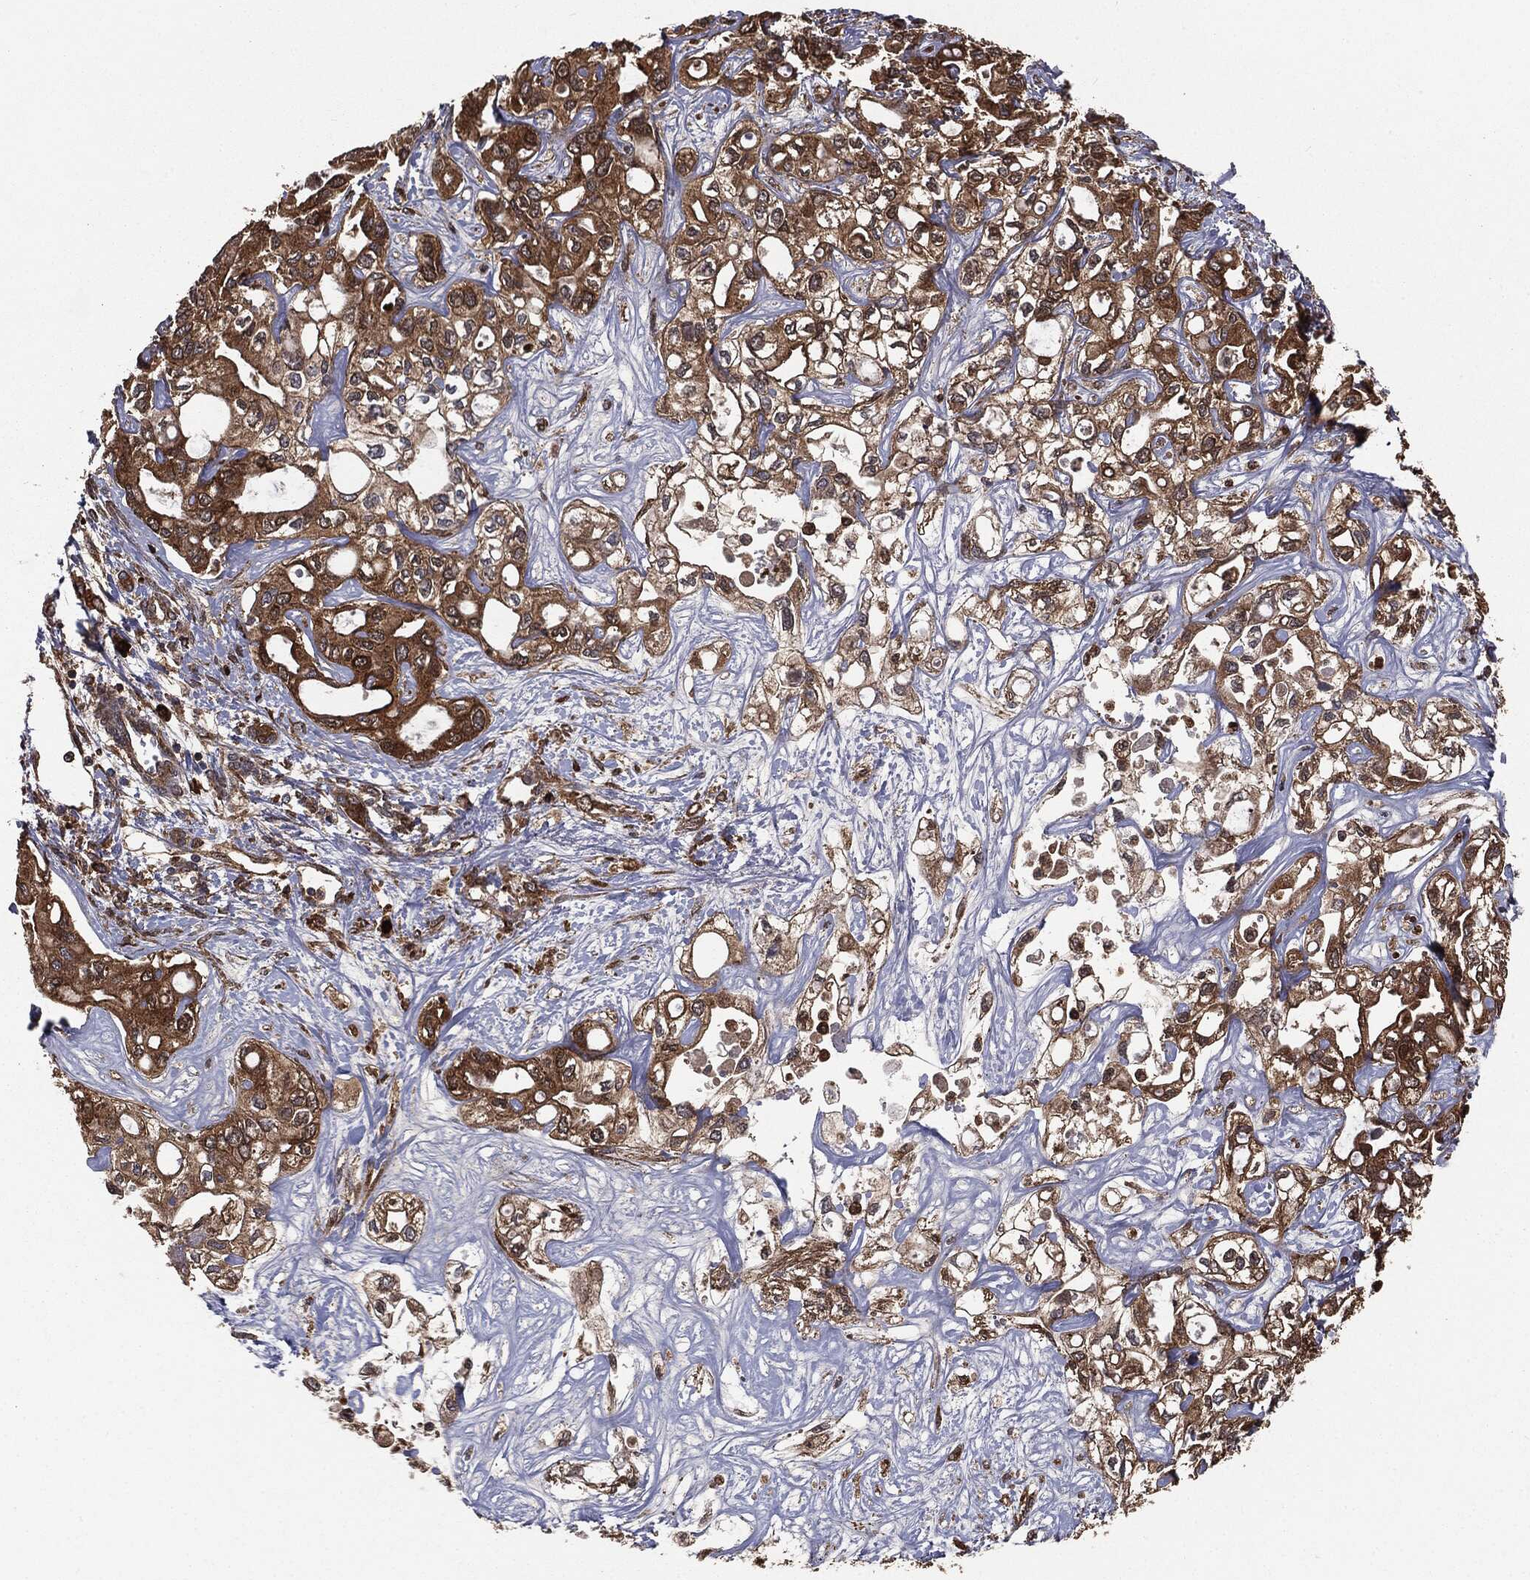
{"staining": {"intensity": "strong", "quantity": ">75%", "location": "cytoplasmic/membranous"}, "tissue": "liver cancer", "cell_type": "Tumor cells", "image_type": "cancer", "snomed": [{"axis": "morphology", "description": "Cholangiocarcinoma"}, {"axis": "topography", "description": "Liver"}], "caption": "Tumor cells display strong cytoplasmic/membranous staining in about >75% of cells in liver cancer (cholangiocarcinoma).", "gene": "NME1", "patient": {"sex": "female", "age": 64}}